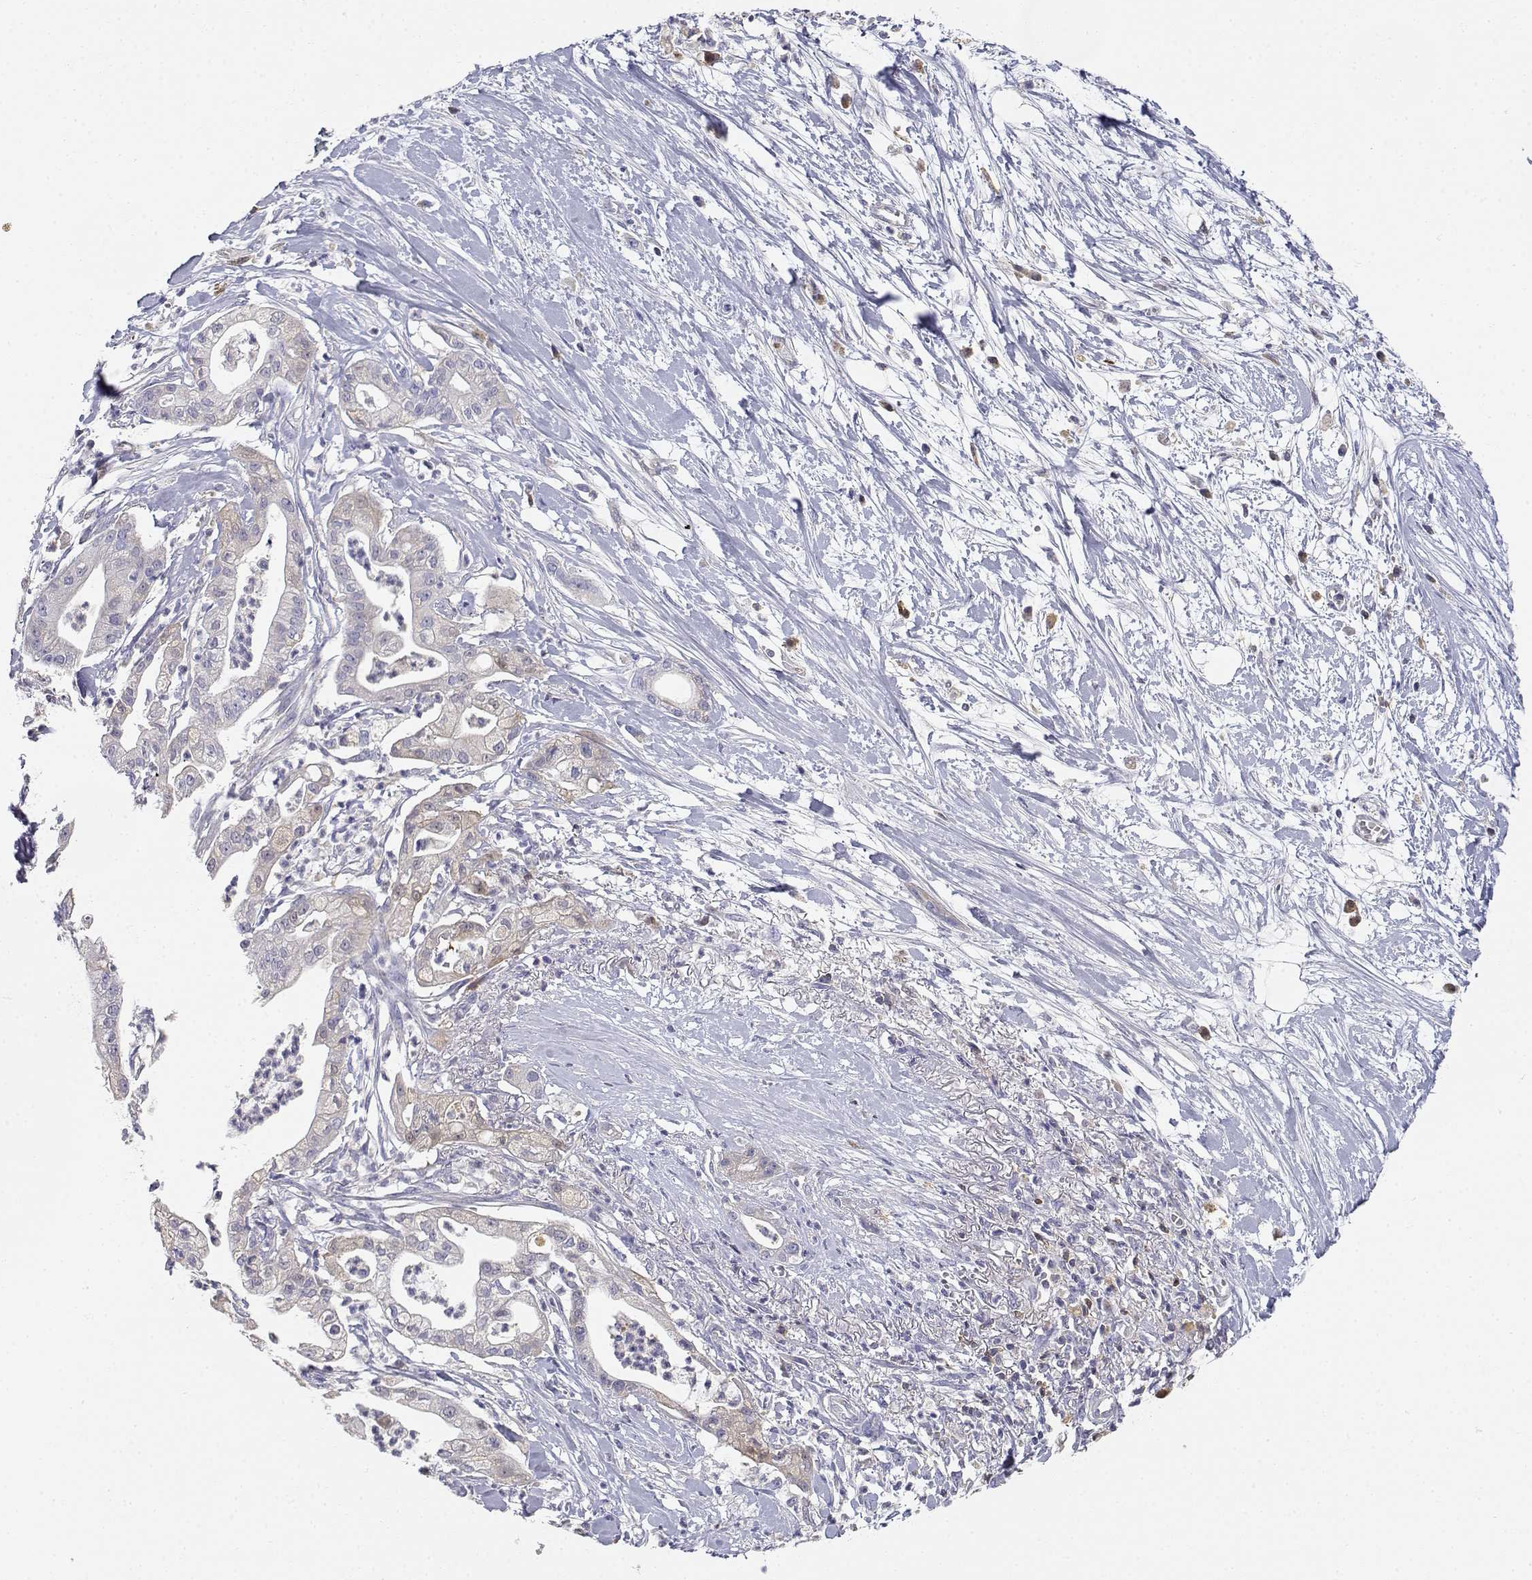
{"staining": {"intensity": "weak", "quantity": "<25%", "location": "cytoplasmic/membranous"}, "tissue": "pancreatic cancer", "cell_type": "Tumor cells", "image_type": "cancer", "snomed": [{"axis": "morphology", "description": "Normal tissue, NOS"}, {"axis": "morphology", "description": "Adenocarcinoma, NOS"}, {"axis": "topography", "description": "Lymph node"}, {"axis": "topography", "description": "Pancreas"}], "caption": "Immunohistochemistry (IHC) image of neoplastic tissue: pancreatic adenocarcinoma stained with DAB (3,3'-diaminobenzidine) reveals no significant protein positivity in tumor cells.", "gene": "ADA", "patient": {"sex": "female", "age": 58}}